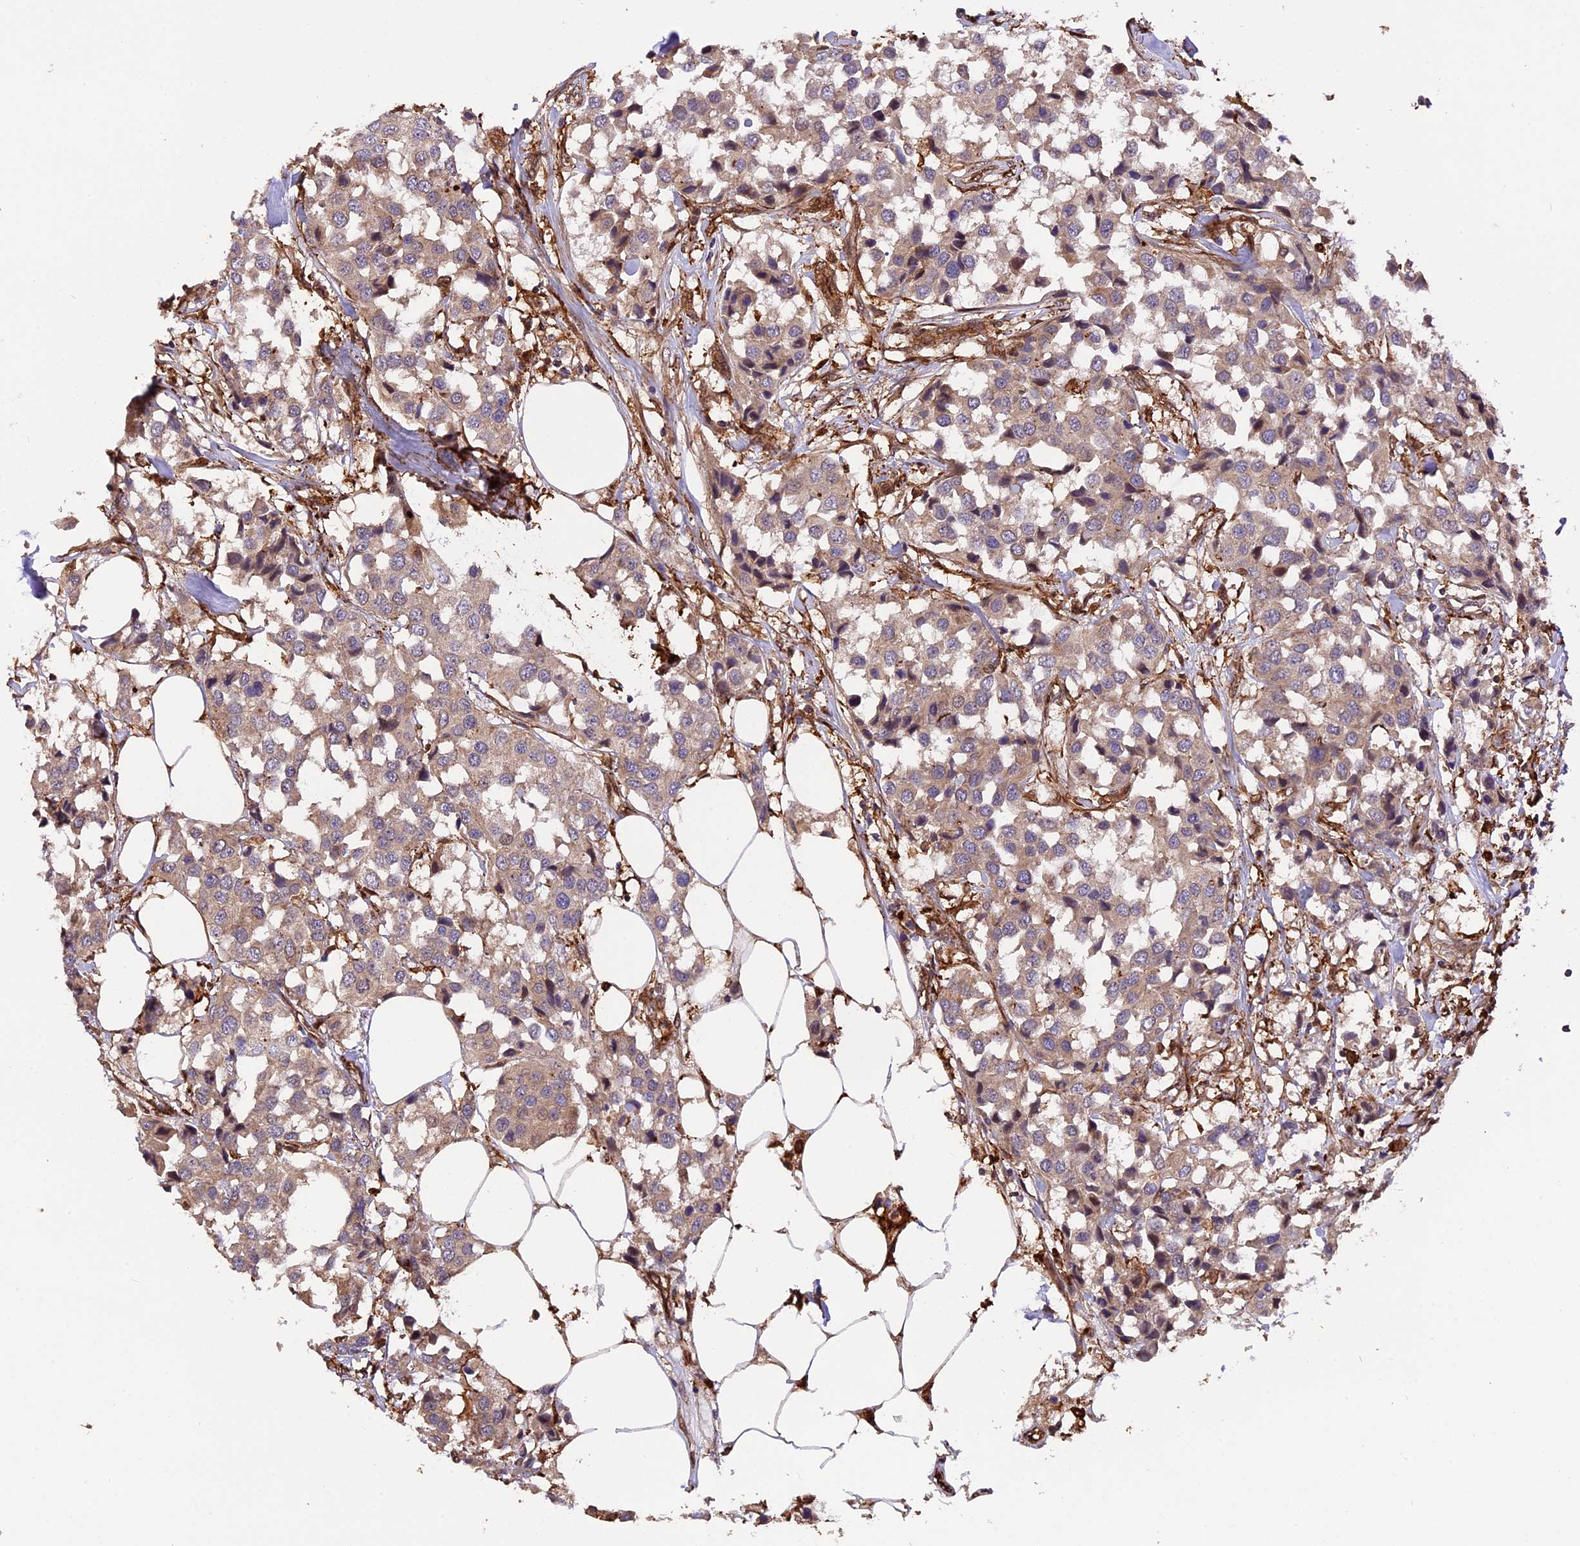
{"staining": {"intensity": "weak", "quantity": ">75%", "location": "cytoplasmic/membranous"}, "tissue": "breast cancer", "cell_type": "Tumor cells", "image_type": "cancer", "snomed": [{"axis": "morphology", "description": "Duct carcinoma"}, {"axis": "topography", "description": "Breast"}], "caption": "Immunohistochemistry (IHC) (DAB) staining of human breast invasive ductal carcinoma reveals weak cytoplasmic/membranous protein positivity in approximately >75% of tumor cells.", "gene": "HERPUD1", "patient": {"sex": "female", "age": 80}}